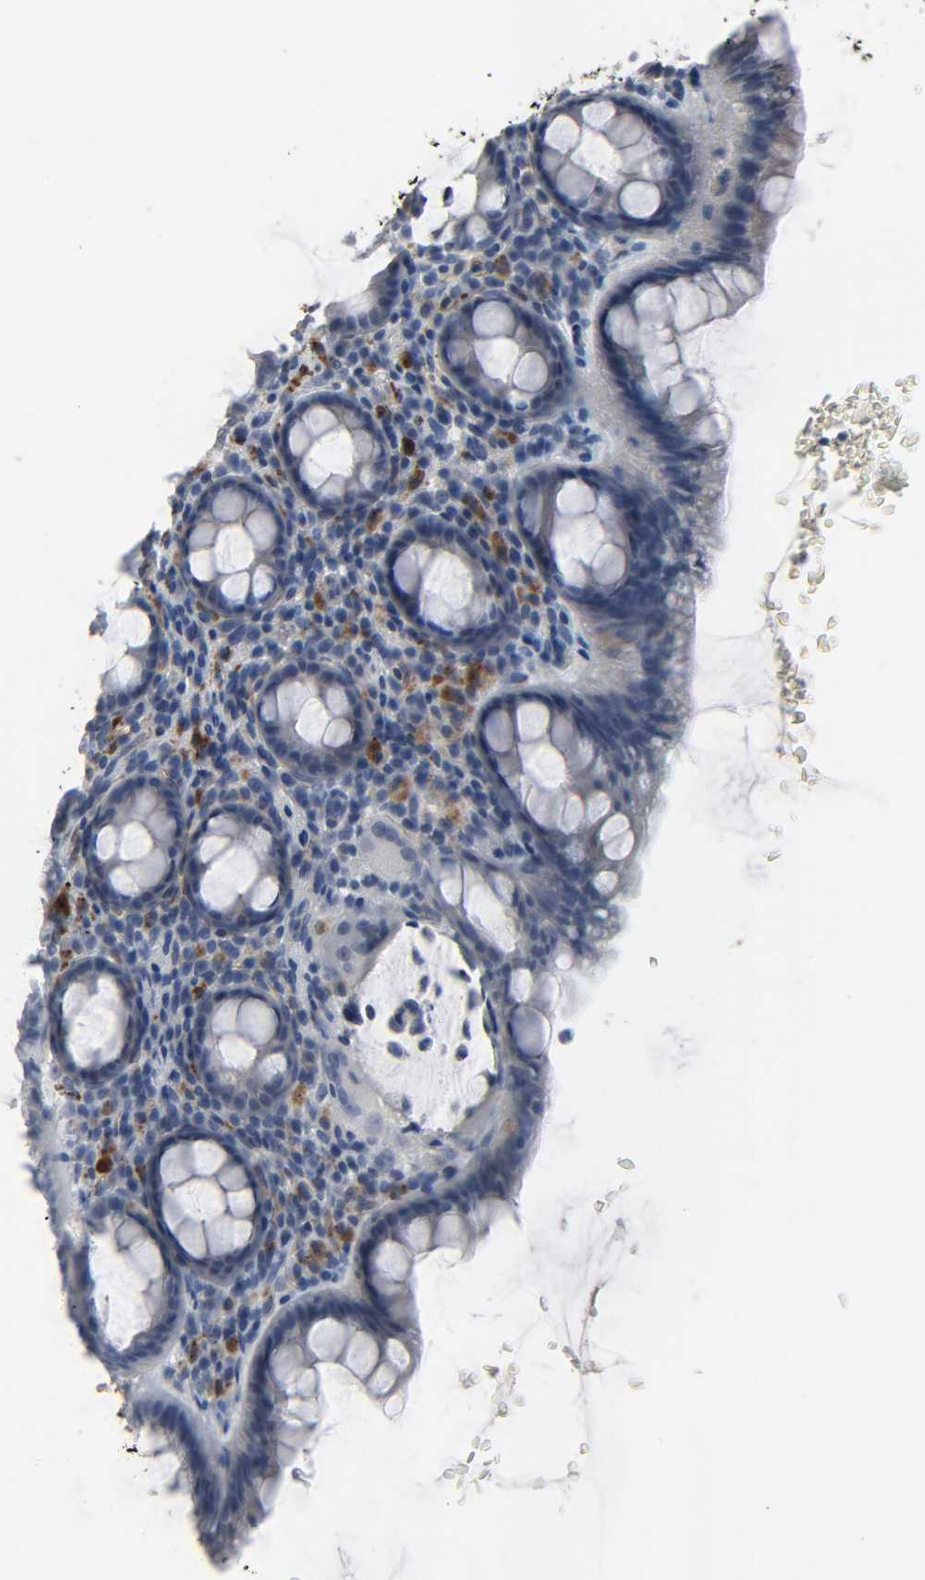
{"staining": {"intensity": "negative", "quantity": "none", "location": "none"}, "tissue": "rectum", "cell_type": "Glandular cells", "image_type": "normal", "snomed": [{"axis": "morphology", "description": "Normal tissue, NOS"}, {"axis": "topography", "description": "Rectum"}], "caption": "Human rectum stained for a protein using IHC shows no expression in glandular cells.", "gene": "FBLN5", "patient": {"sex": "male", "age": 92}}